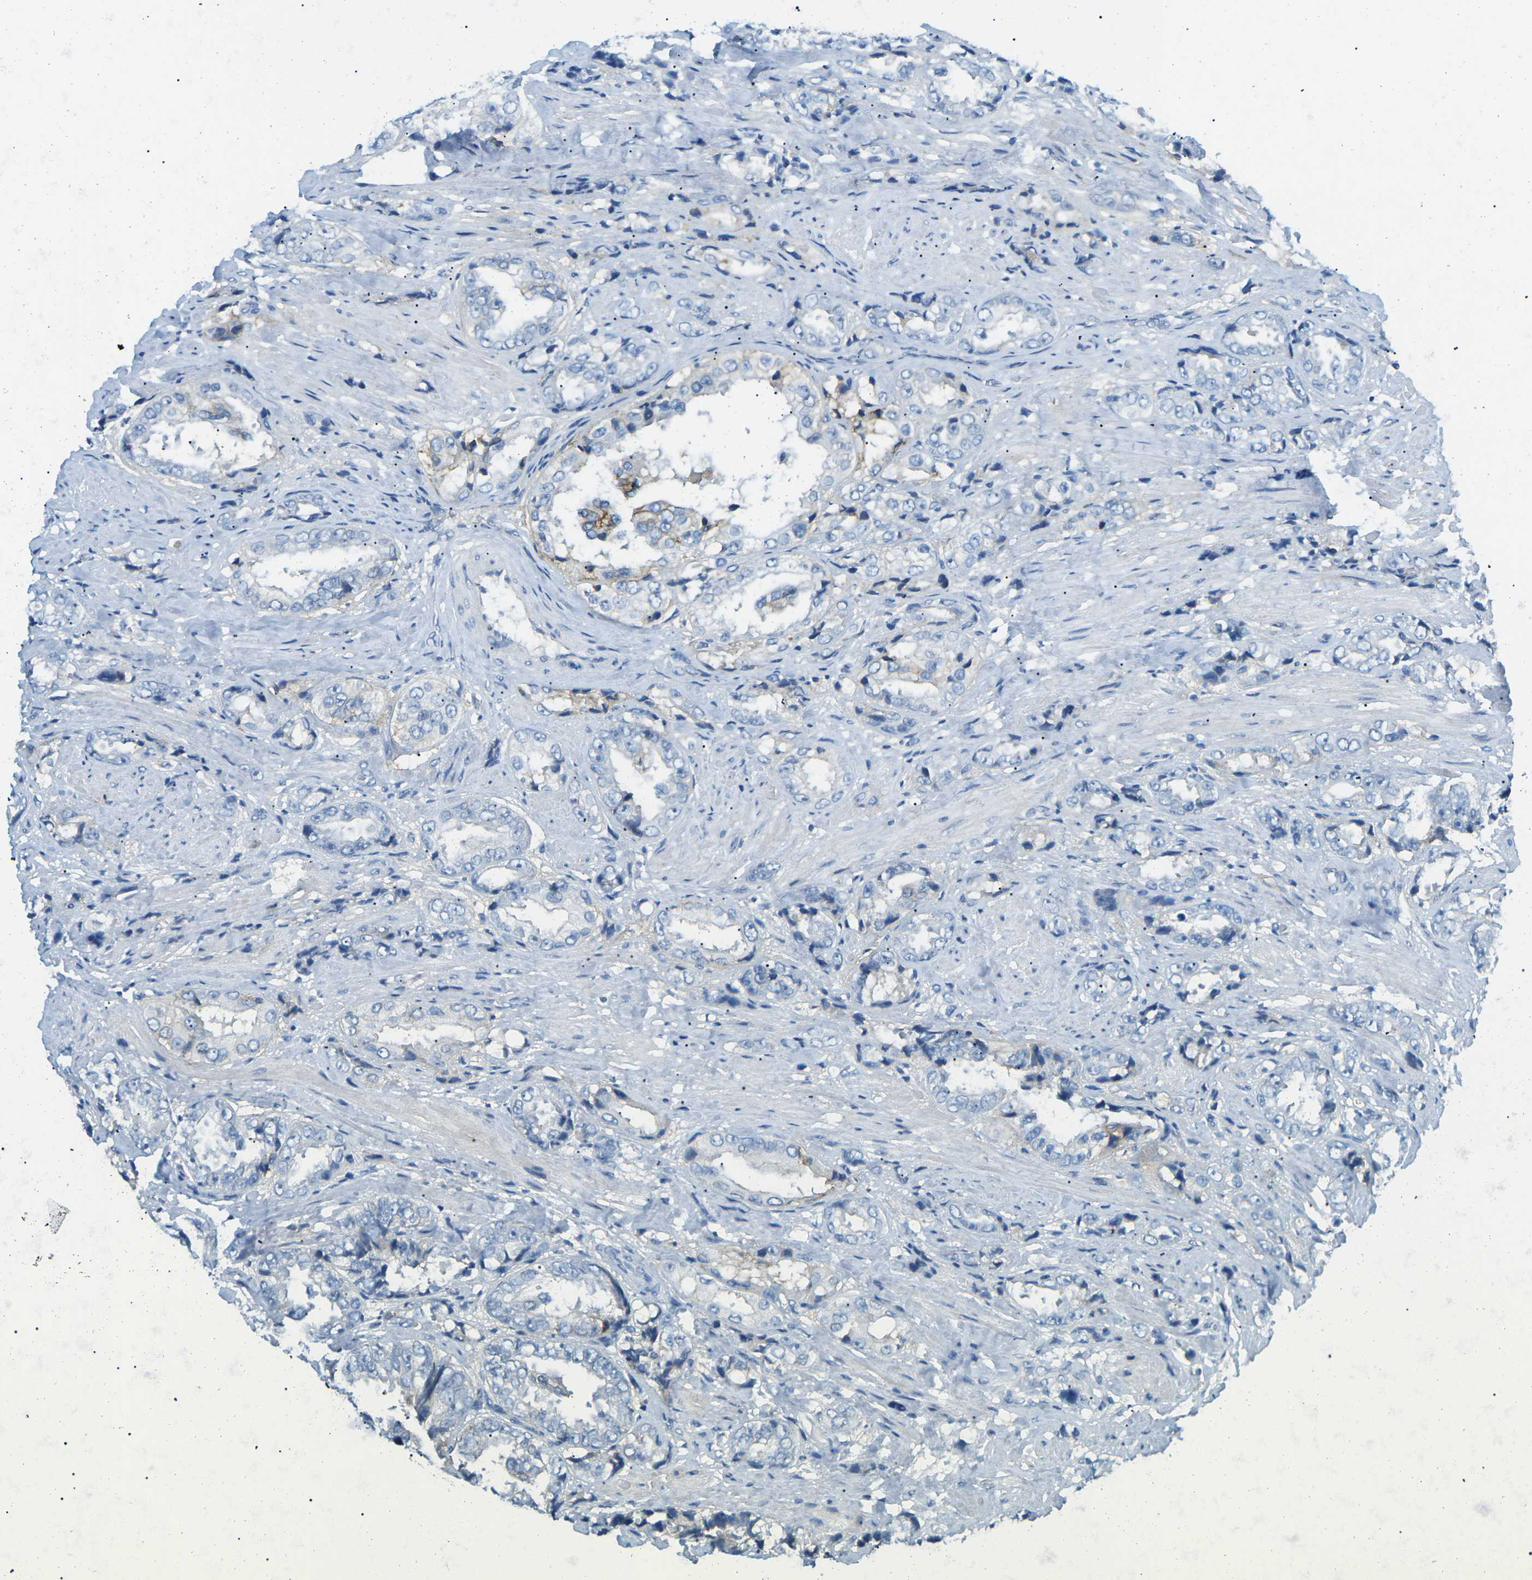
{"staining": {"intensity": "negative", "quantity": "none", "location": "none"}, "tissue": "prostate cancer", "cell_type": "Tumor cells", "image_type": "cancer", "snomed": [{"axis": "morphology", "description": "Adenocarcinoma, High grade"}, {"axis": "topography", "description": "Prostate"}], "caption": "High magnification brightfield microscopy of prostate adenocarcinoma (high-grade) stained with DAB (brown) and counterstained with hematoxylin (blue): tumor cells show no significant expression.", "gene": "CD47", "patient": {"sex": "male", "age": 61}}